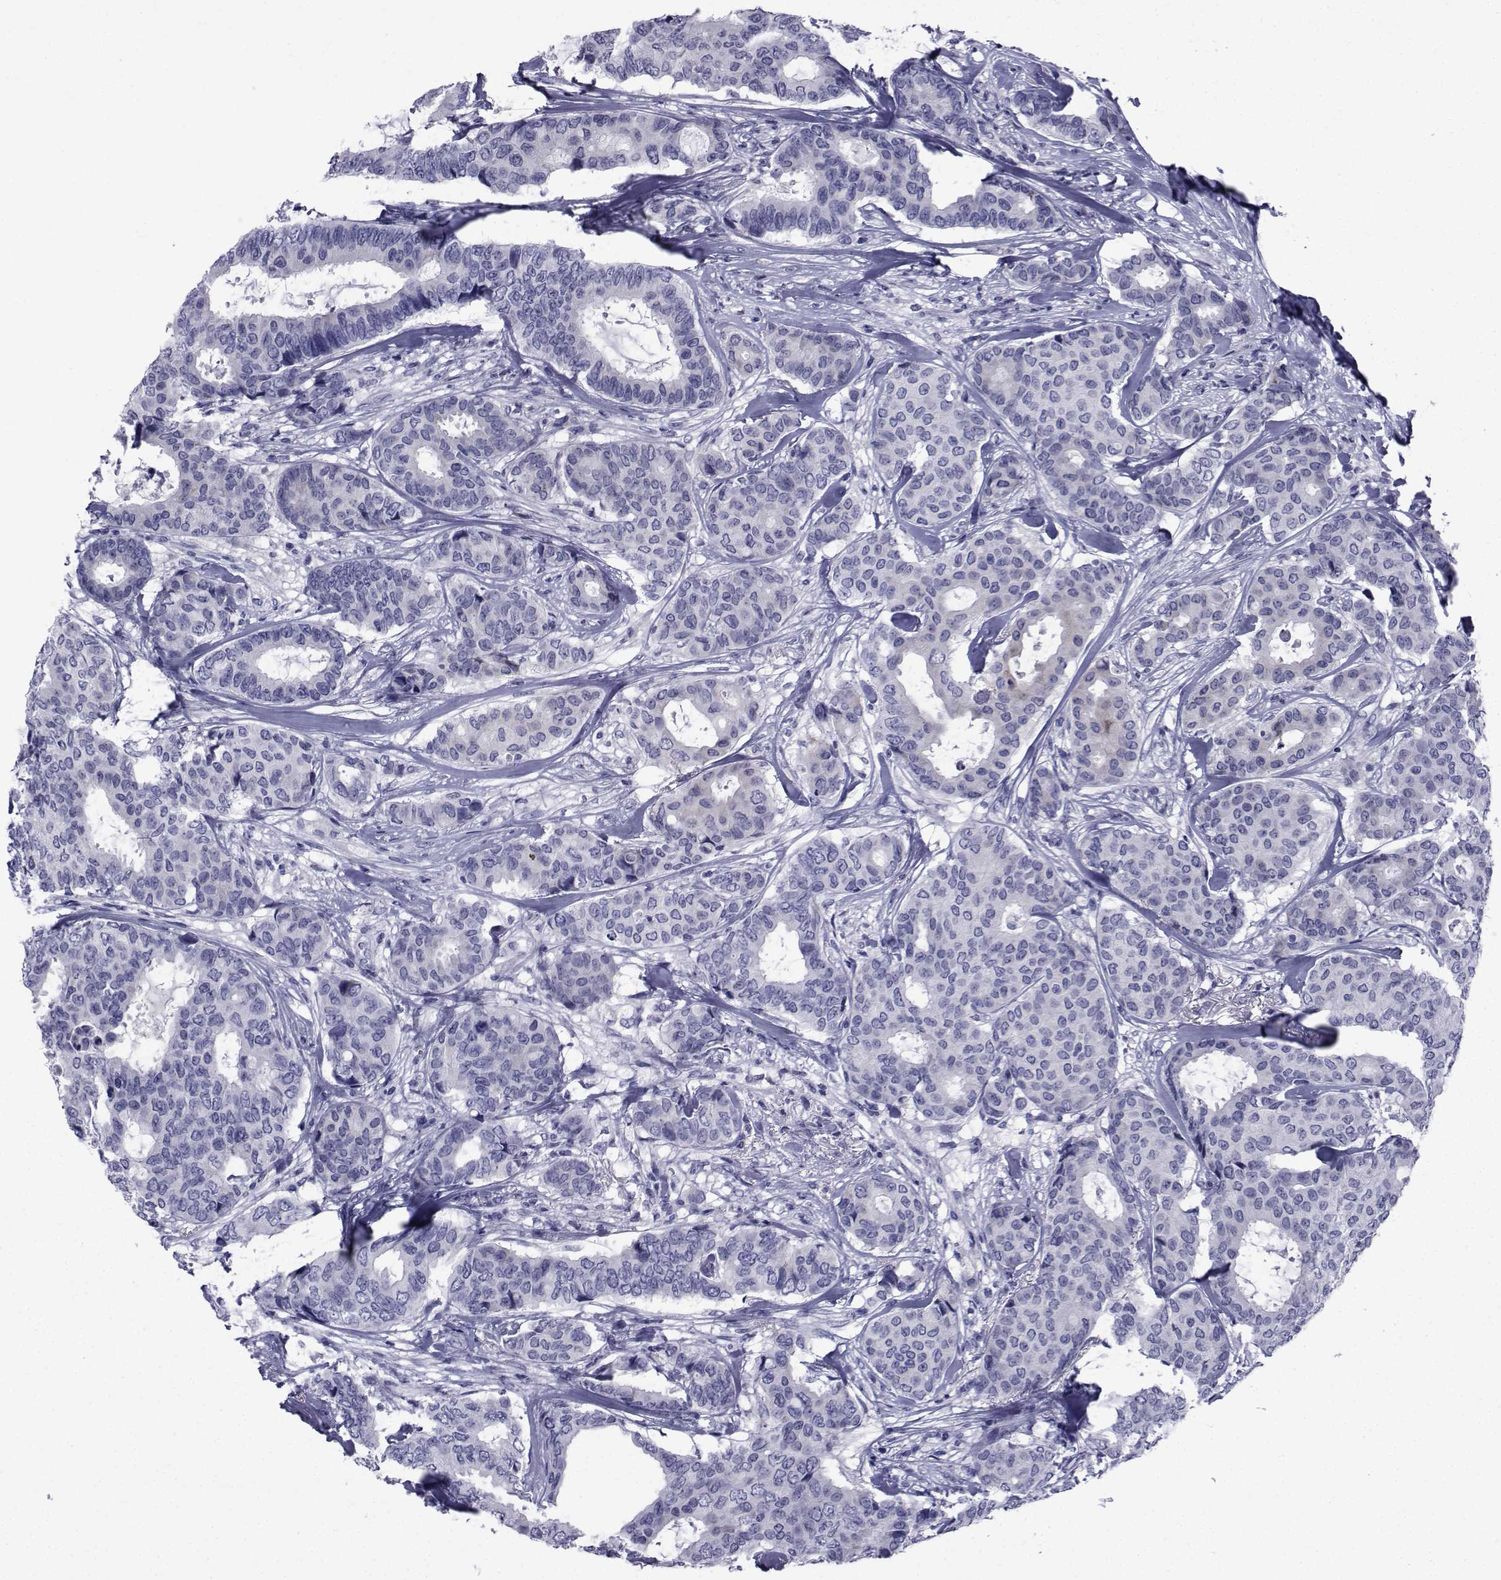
{"staining": {"intensity": "negative", "quantity": "none", "location": "none"}, "tissue": "breast cancer", "cell_type": "Tumor cells", "image_type": "cancer", "snomed": [{"axis": "morphology", "description": "Duct carcinoma"}, {"axis": "topography", "description": "Breast"}], "caption": "Image shows no significant protein positivity in tumor cells of breast cancer (invasive ductal carcinoma).", "gene": "ROPN1", "patient": {"sex": "female", "age": 75}}